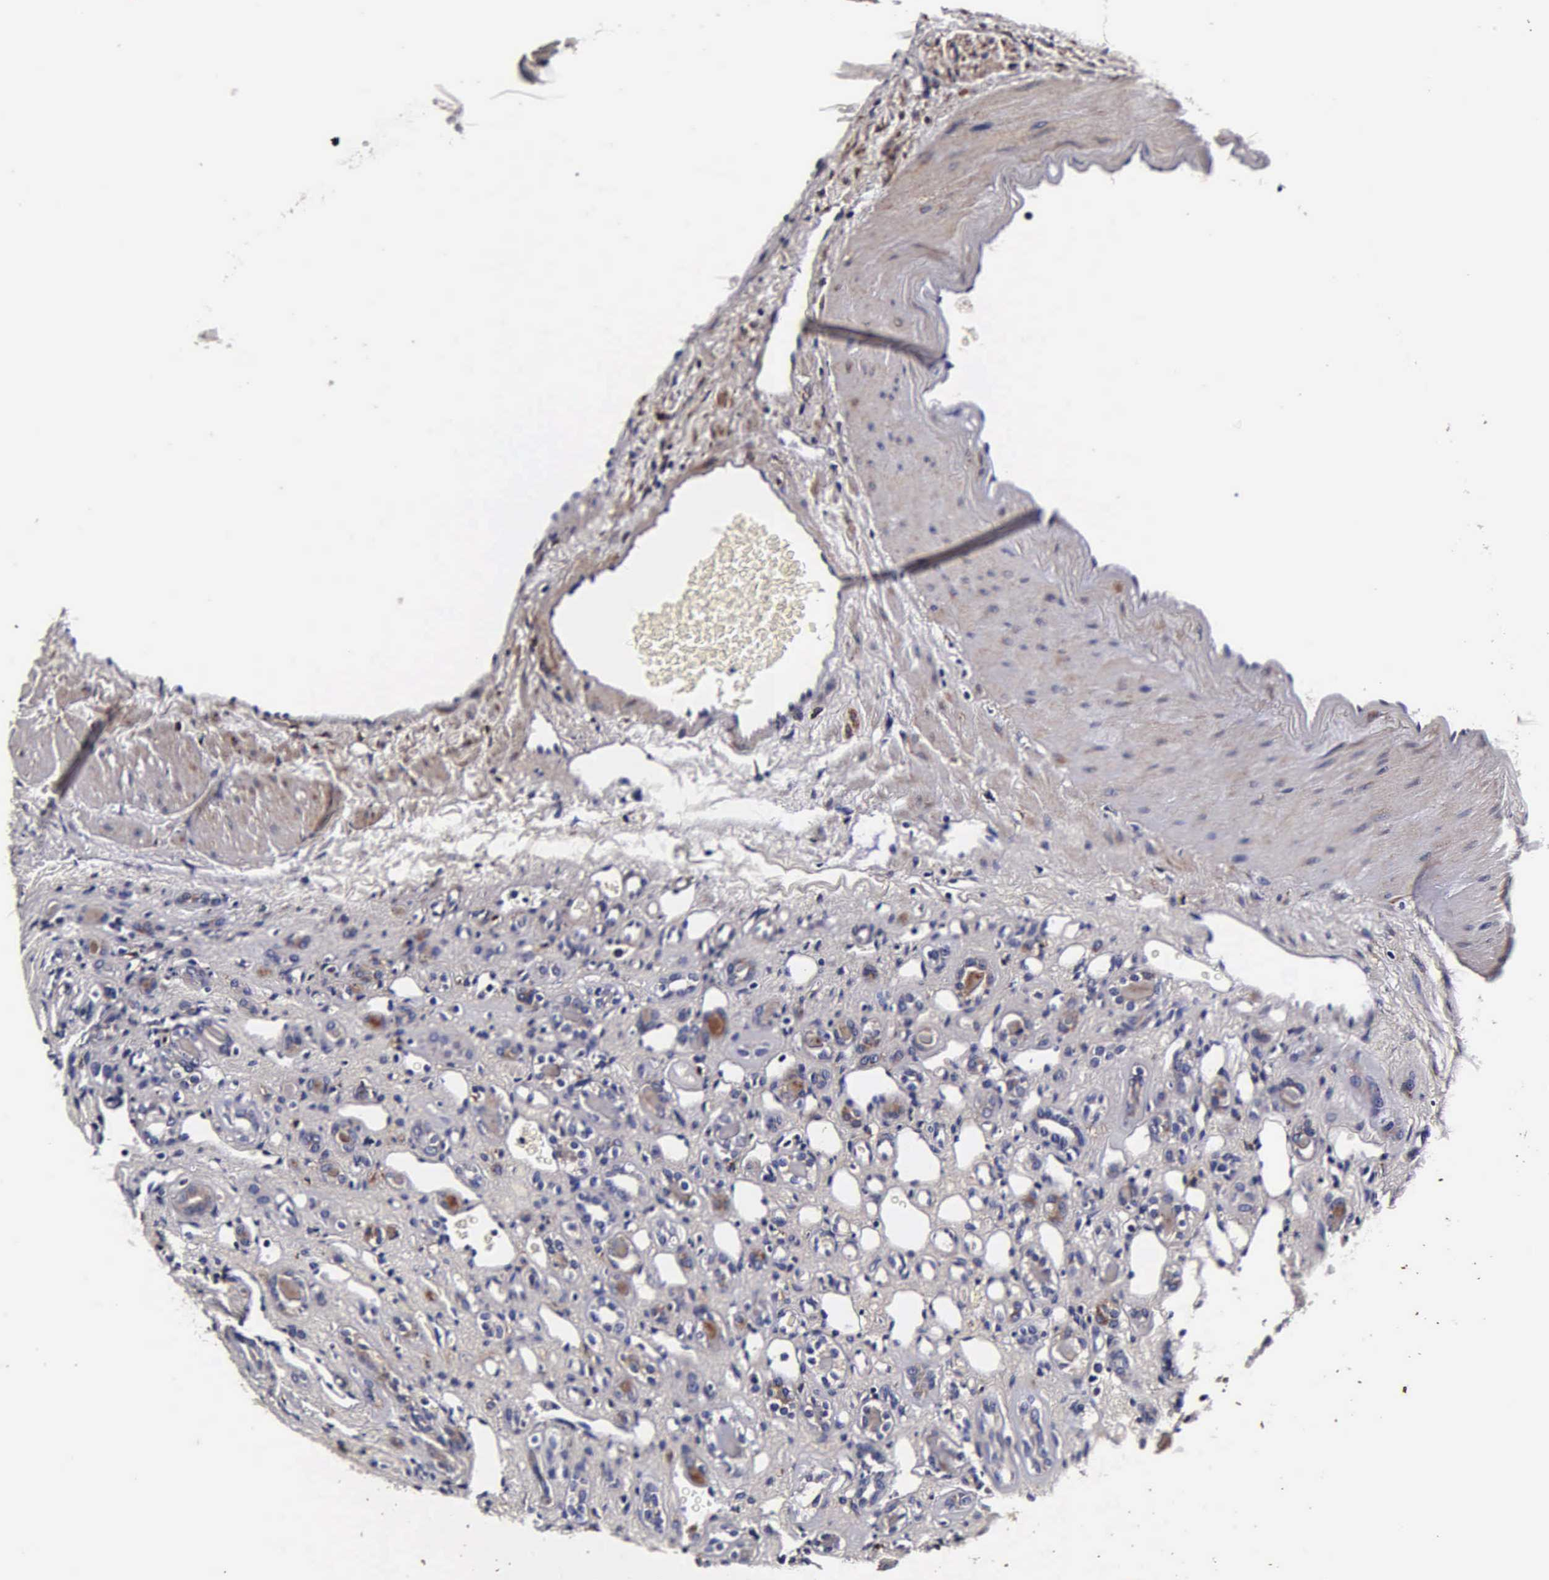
{"staining": {"intensity": "moderate", "quantity": "25%-75%", "location": "cytoplasmic/membranous"}, "tissue": "renal cancer", "cell_type": "Tumor cells", "image_type": "cancer", "snomed": [{"axis": "morphology", "description": "Adenocarcinoma, NOS"}, {"axis": "topography", "description": "Kidney"}], "caption": "Adenocarcinoma (renal) stained with DAB immunohistochemistry (IHC) reveals medium levels of moderate cytoplasmic/membranous expression in approximately 25%-75% of tumor cells. (brown staining indicates protein expression, while blue staining denotes nuclei).", "gene": "CST3", "patient": {"sex": "female", "age": 60}}